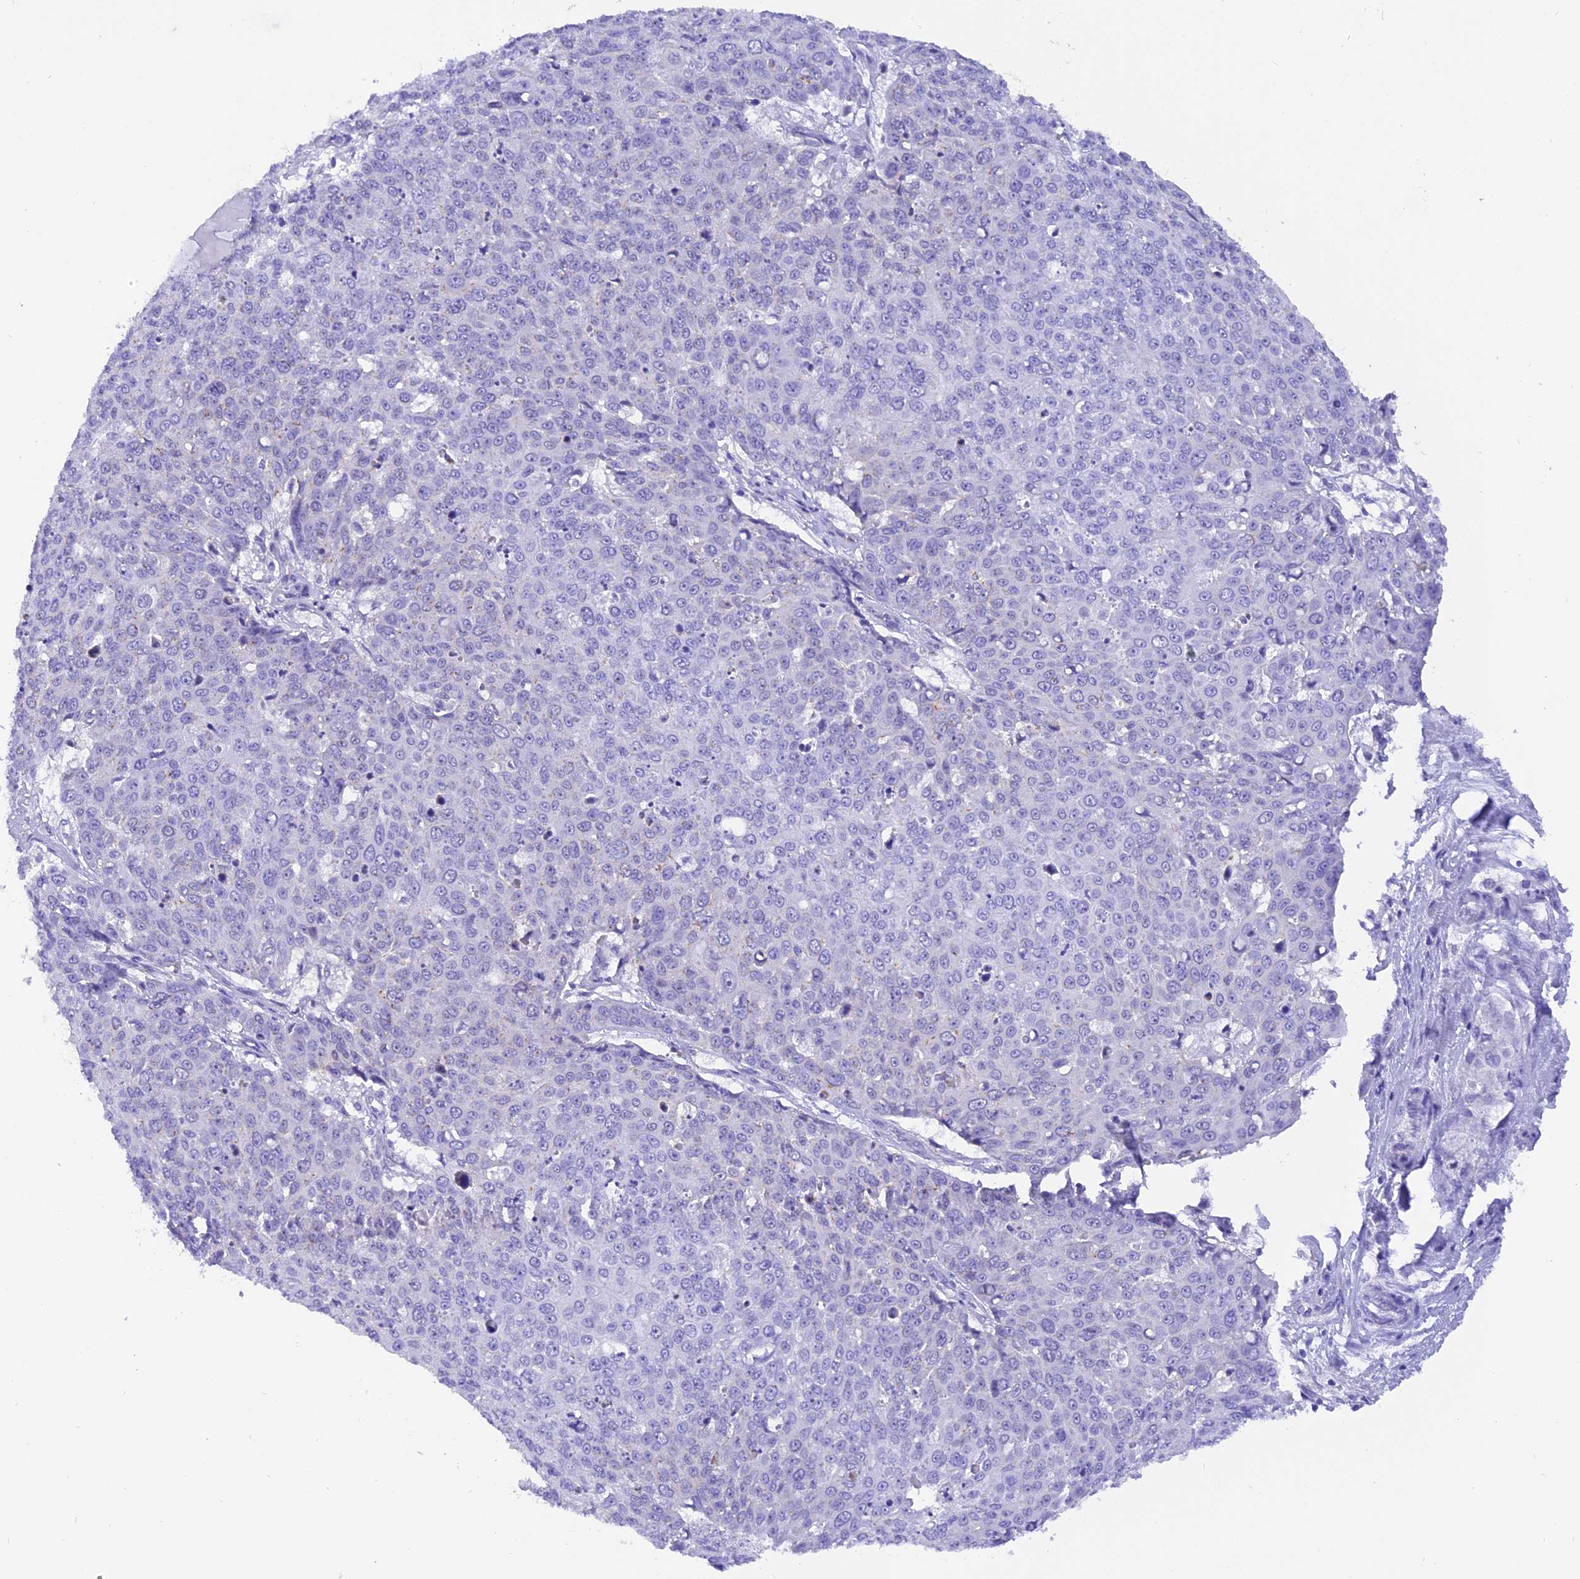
{"staining": {"intensity": "negative", "quantity": "none", "location": "none"}, "tissue": "skin cancer", "cell_type": "Tumor cells", "image_type": "cancer", "snomed": [{"axis": "morphology", "description": "Squamous cell carcinoma, NOS"}, {"axis": "topography", "description": "Skin"}], "caption": "A histopathology image of squamous cell carcinoma (skin) stained for a protein reveals no brown staining in tumor cells.", "gene": "COL6A5", "patient": {"sex": "male", "age": 71}}